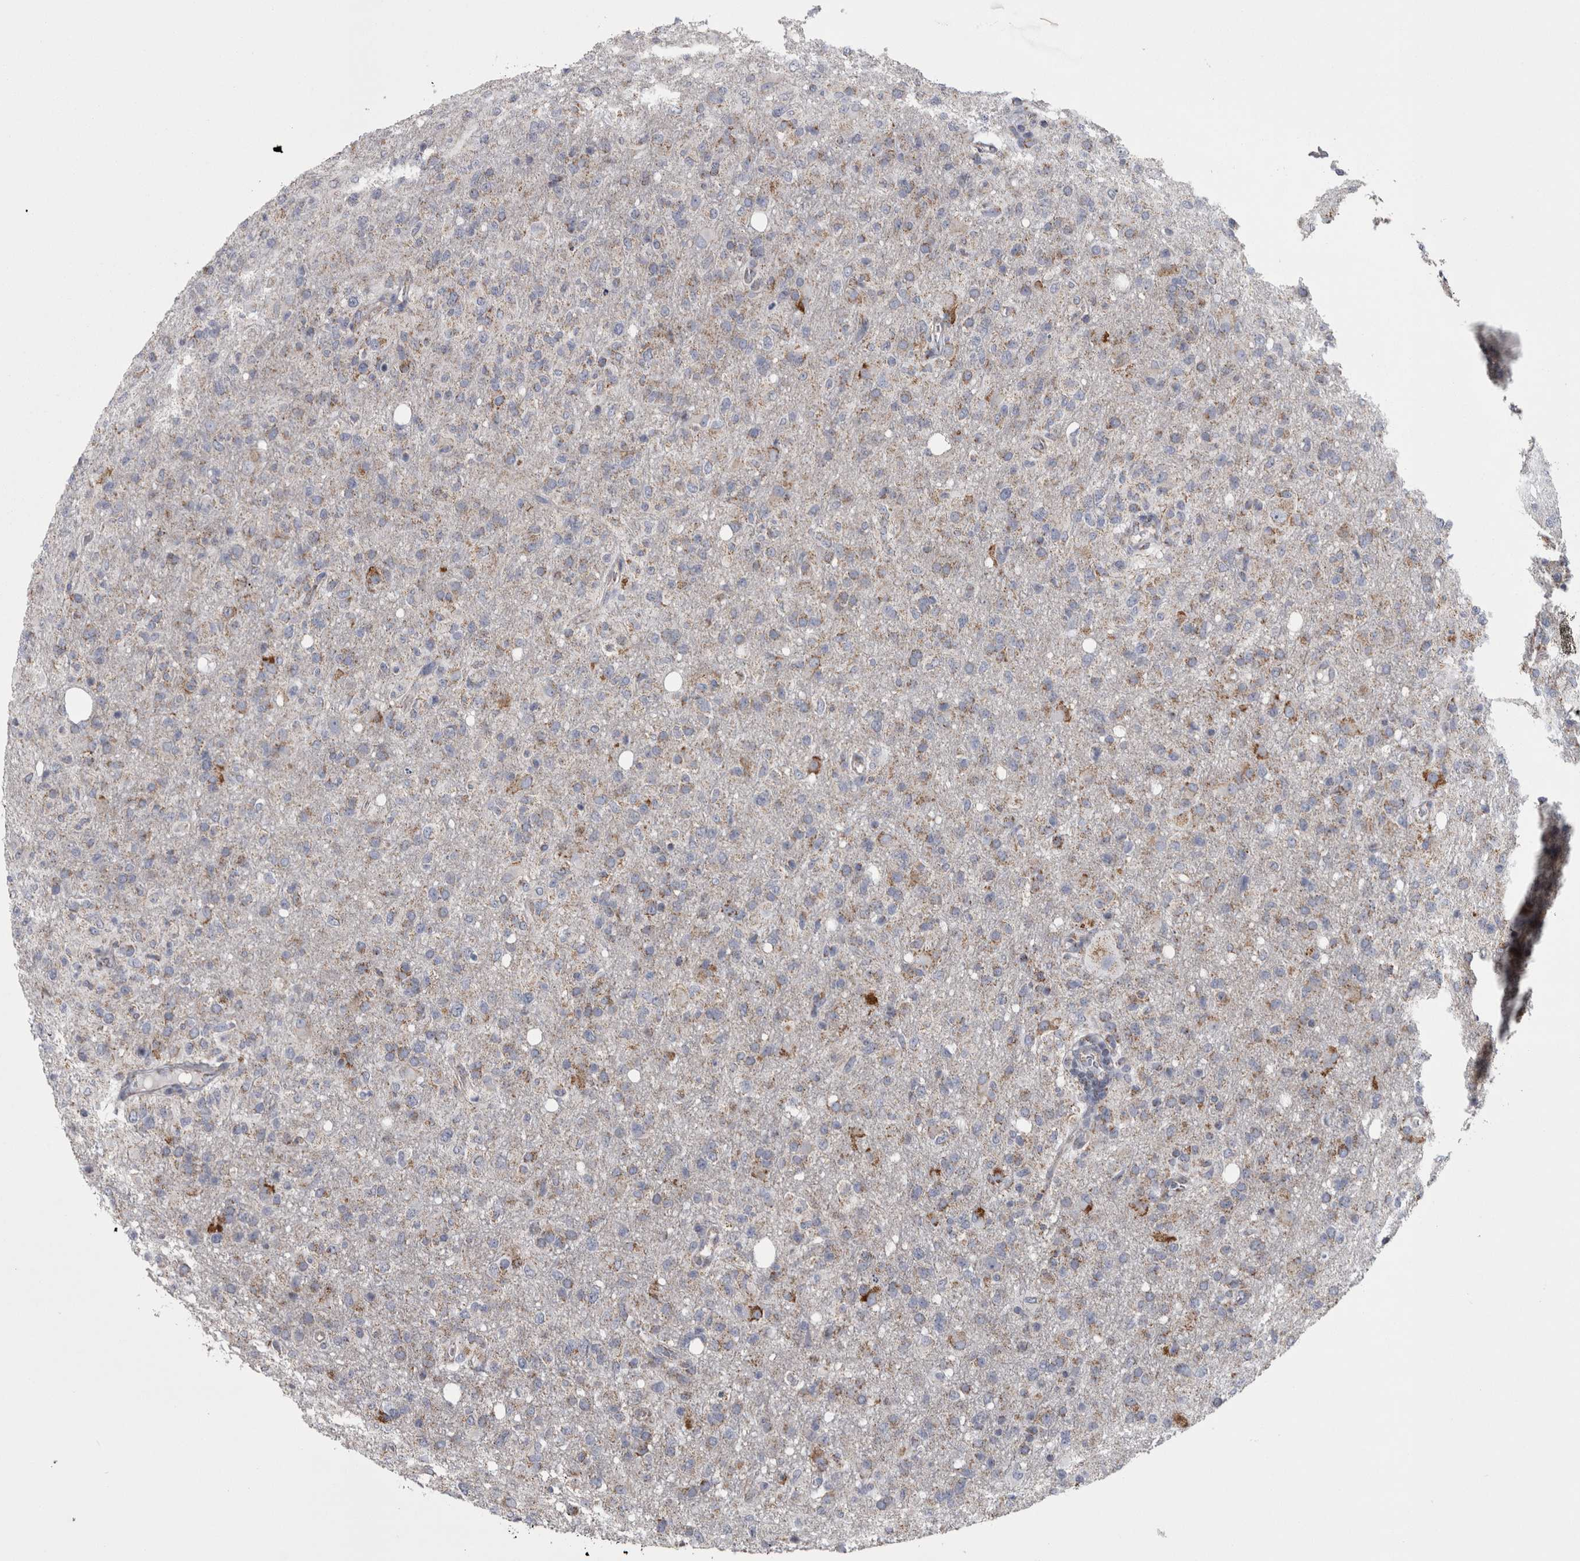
{"staining": {"intensity": "moderate", "quantity": "25%-75%", "location": "cytoplasmic/membranous"}, "tissue": "glioma", "cell_type": "Tumor cells", "image_type": "cancer", "snomed": [{"axis": "morphology", "description": "Glioma, malignant, High grade"}, {"axis": "topography", "description": "Brain"}], "caption": "This is an image of IHC staining of glioma, which shows moderate positivity in the cytoplasmic/membranous of tumor cells.", "gene": "DBT", "patient": {"sex": "female", "age": 57}}